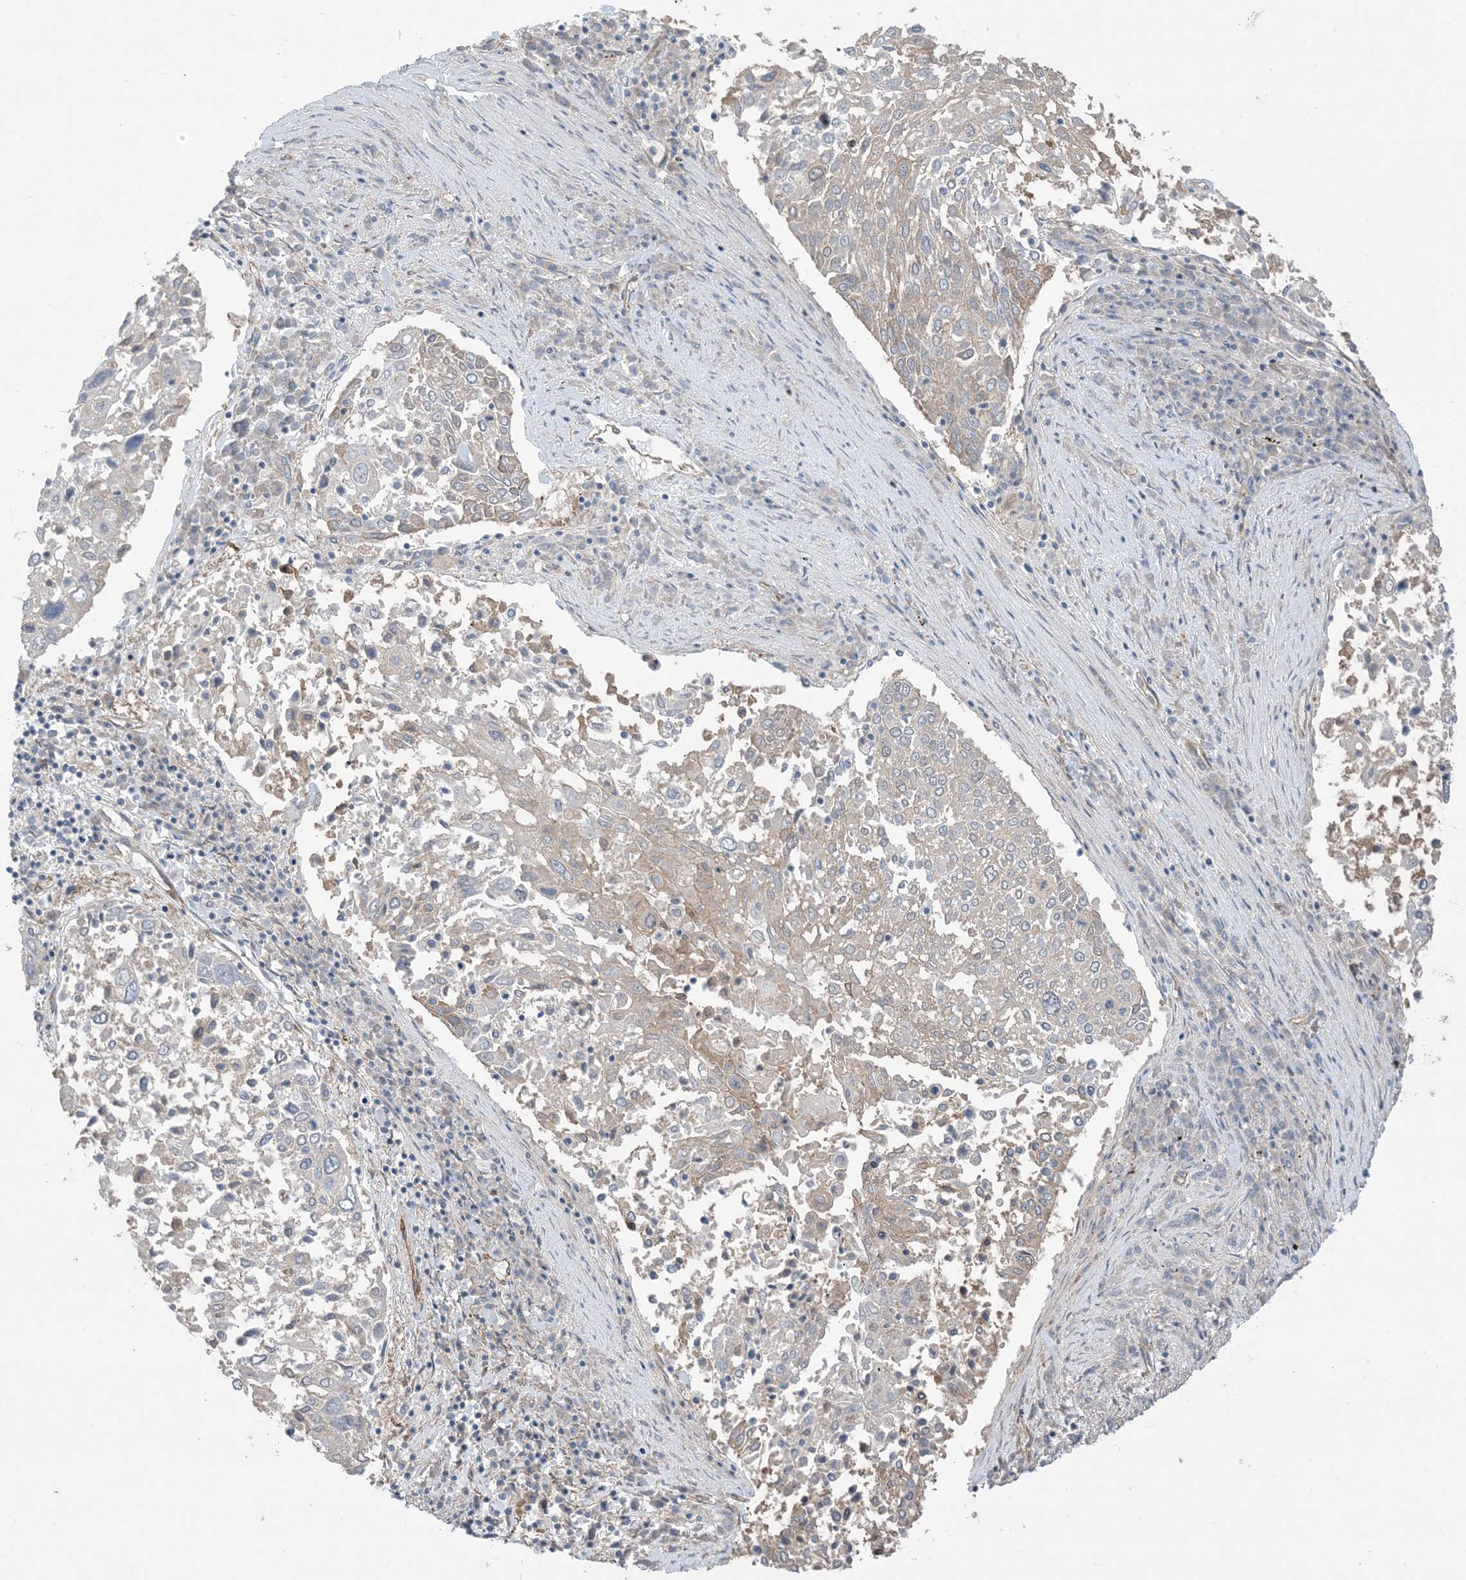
{"staining": {"intensity": "weak", "quantity": "<25%", "location": "cytoplasmic/membranous"}, "tissue": "lung cancer", "cell_type": "Tumor cells", "image_type": "cancer", "snomed": [{"axis": "morphology", "description": "Squamous cell carcinoma, NOS"}, {"axis": "topography", "description": "Lung"}], "caption": "This image is of lung cancer (squamous cell carcinoma) stained with IHC to label a protein in brown with the nuclei are counter-stained blue. There is no expression in tumor cells.", "gene": "CCNY", "patient": {"sex": "male", "age": 65}}